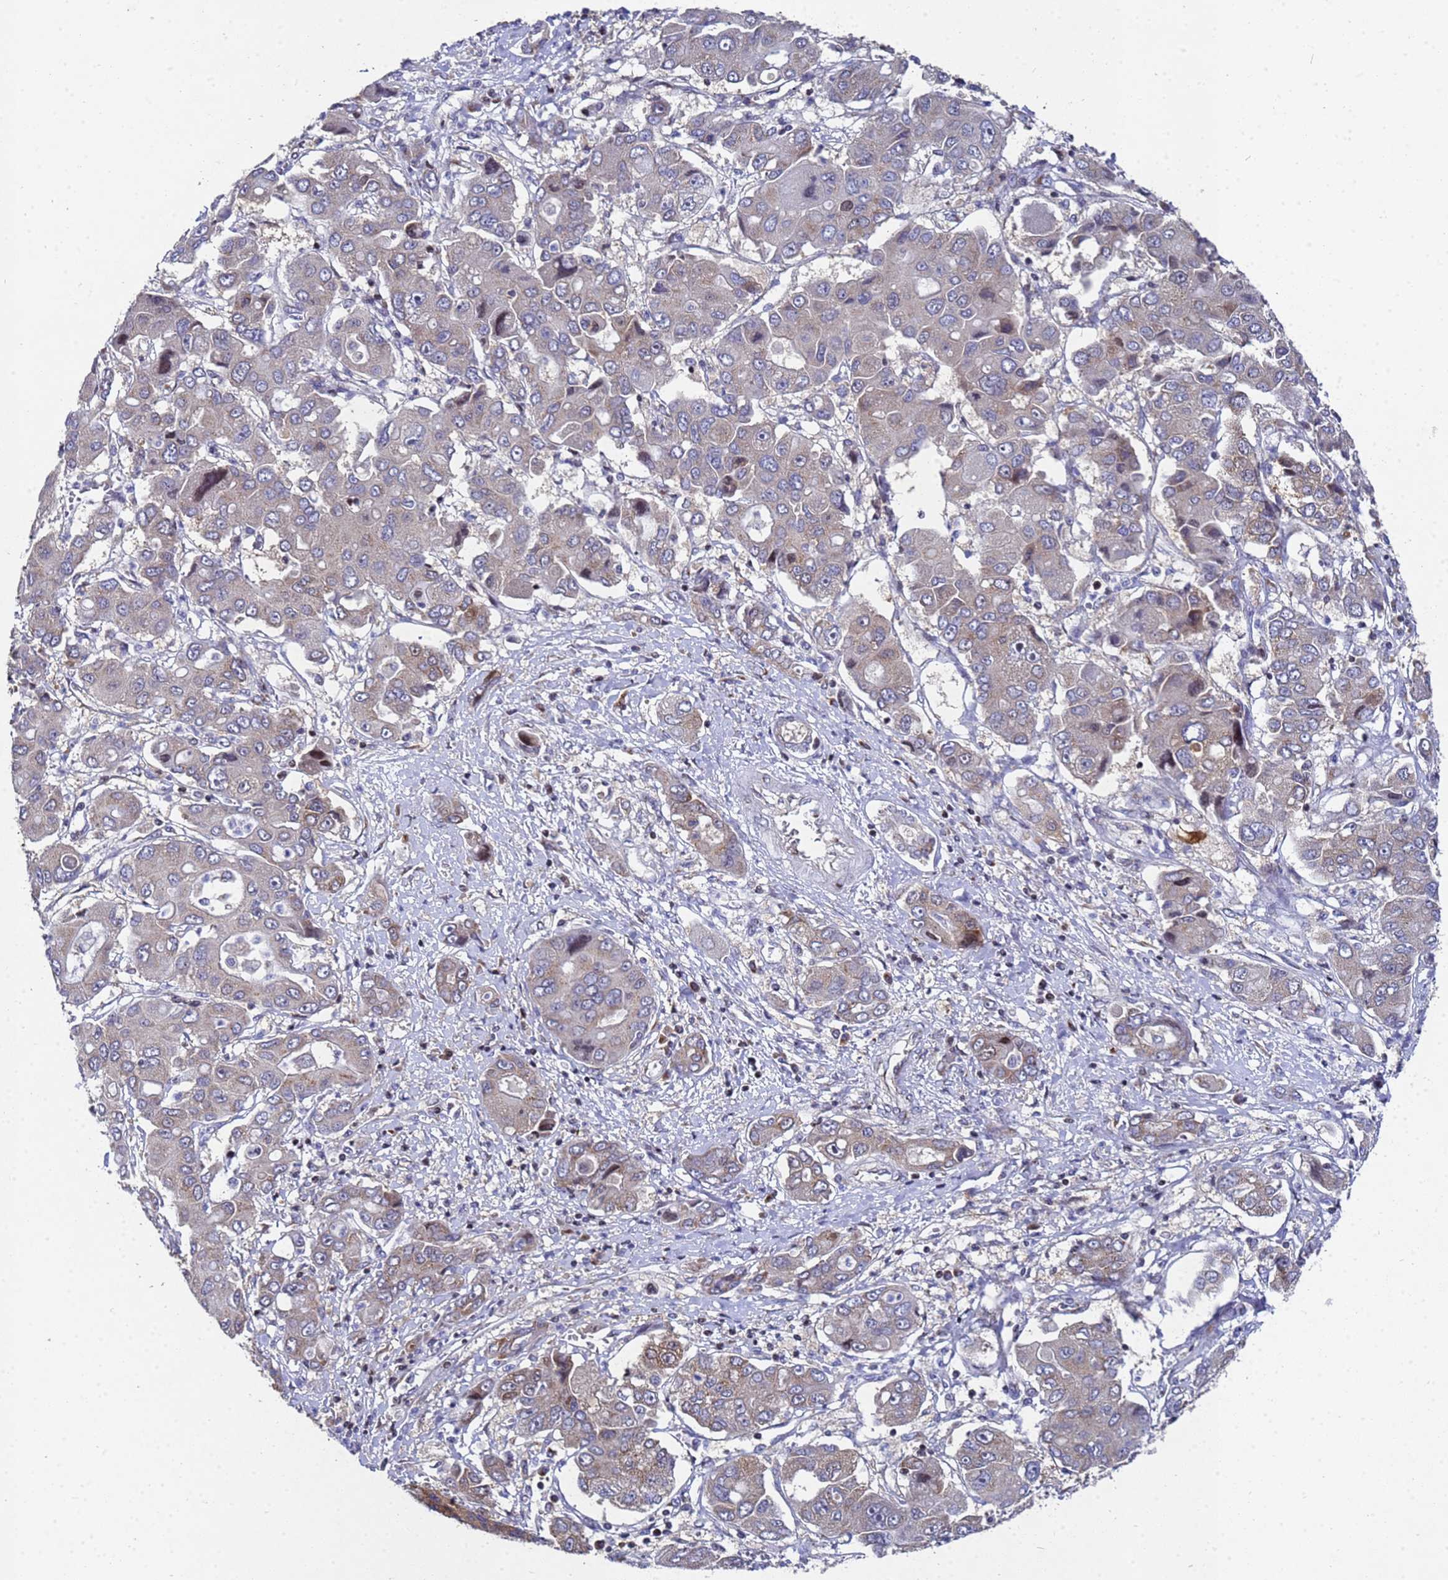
{"staining": {"intensity": "moderate", "quantity": "<25%", "location": "cytoplasmic/membranous"}, "tissue": "liver cancer", "cell_type": "Tumor cells", "image_type": "cancer", "snomed": [{"axis": "morphology", "description": "Cholangiocarcinoma"}, {"axis": "topography", "description": "Liver"}], "caption": "Liver cancer was stained to show a protein in brown. There is low levels of moderate cytoplasmic/membranous positivity in about <25% of tumor cells.", "gene": "NSUN6", "patient": {"sex": "male", "age": 67}}